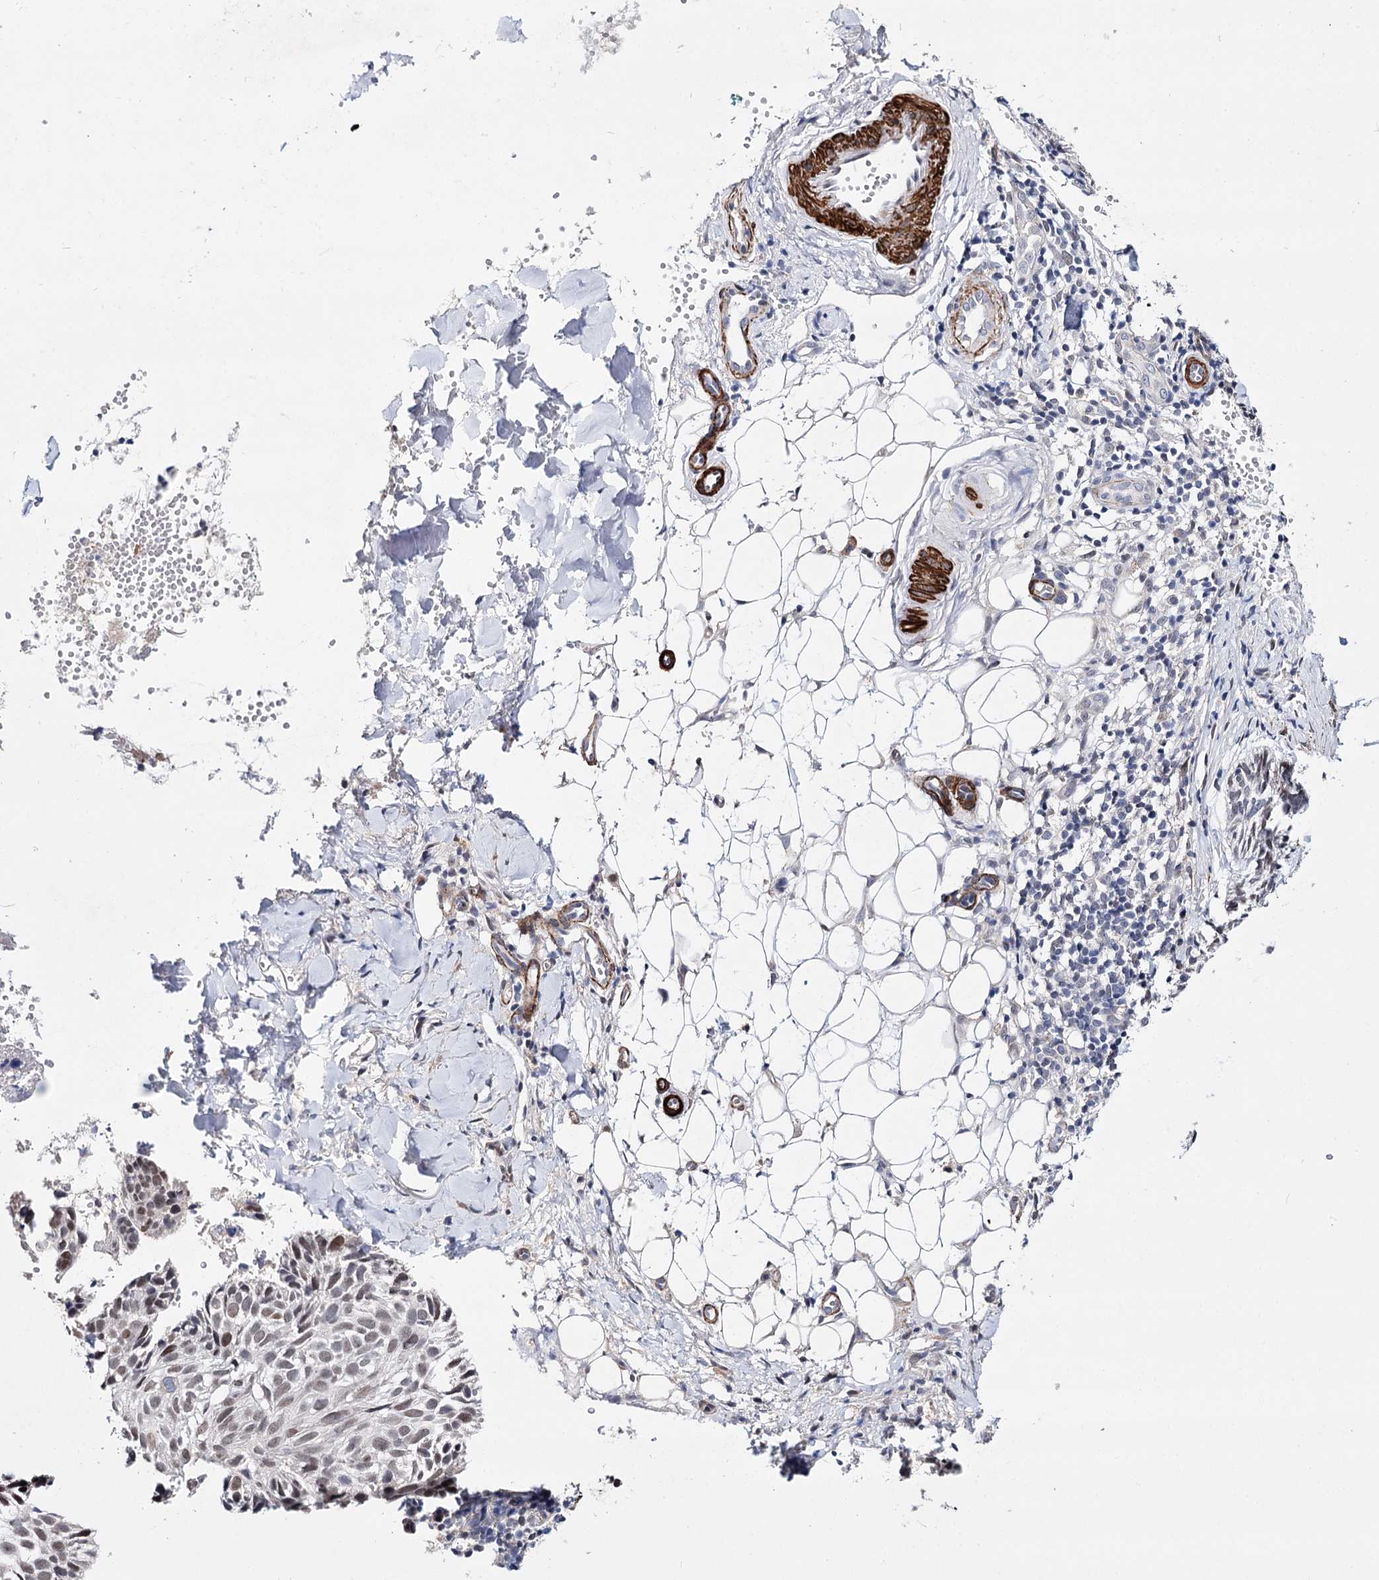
{"staining": {"intensity": "weak", "quantity": ">75%", "location": "nuclear"}, "tissue": "skin cancer", "cell_type": "Tumor cells", "image_type": "cancer", "snomed": [{"axis": "morphology", "description": "Normal tissue, NOS"}, {"axis": "morphology", "description": "Basal cell carcinoma"}, {"axis": "topography", "description": "Skin"}], "caption": "An image showing weak nuclear expression in approximately >75% of tumor cells in skin cancer, as visualized by brown immunohistochemical staining.", "gene": "CFAP46", "patient": {"sex": "male", "age": 66}}